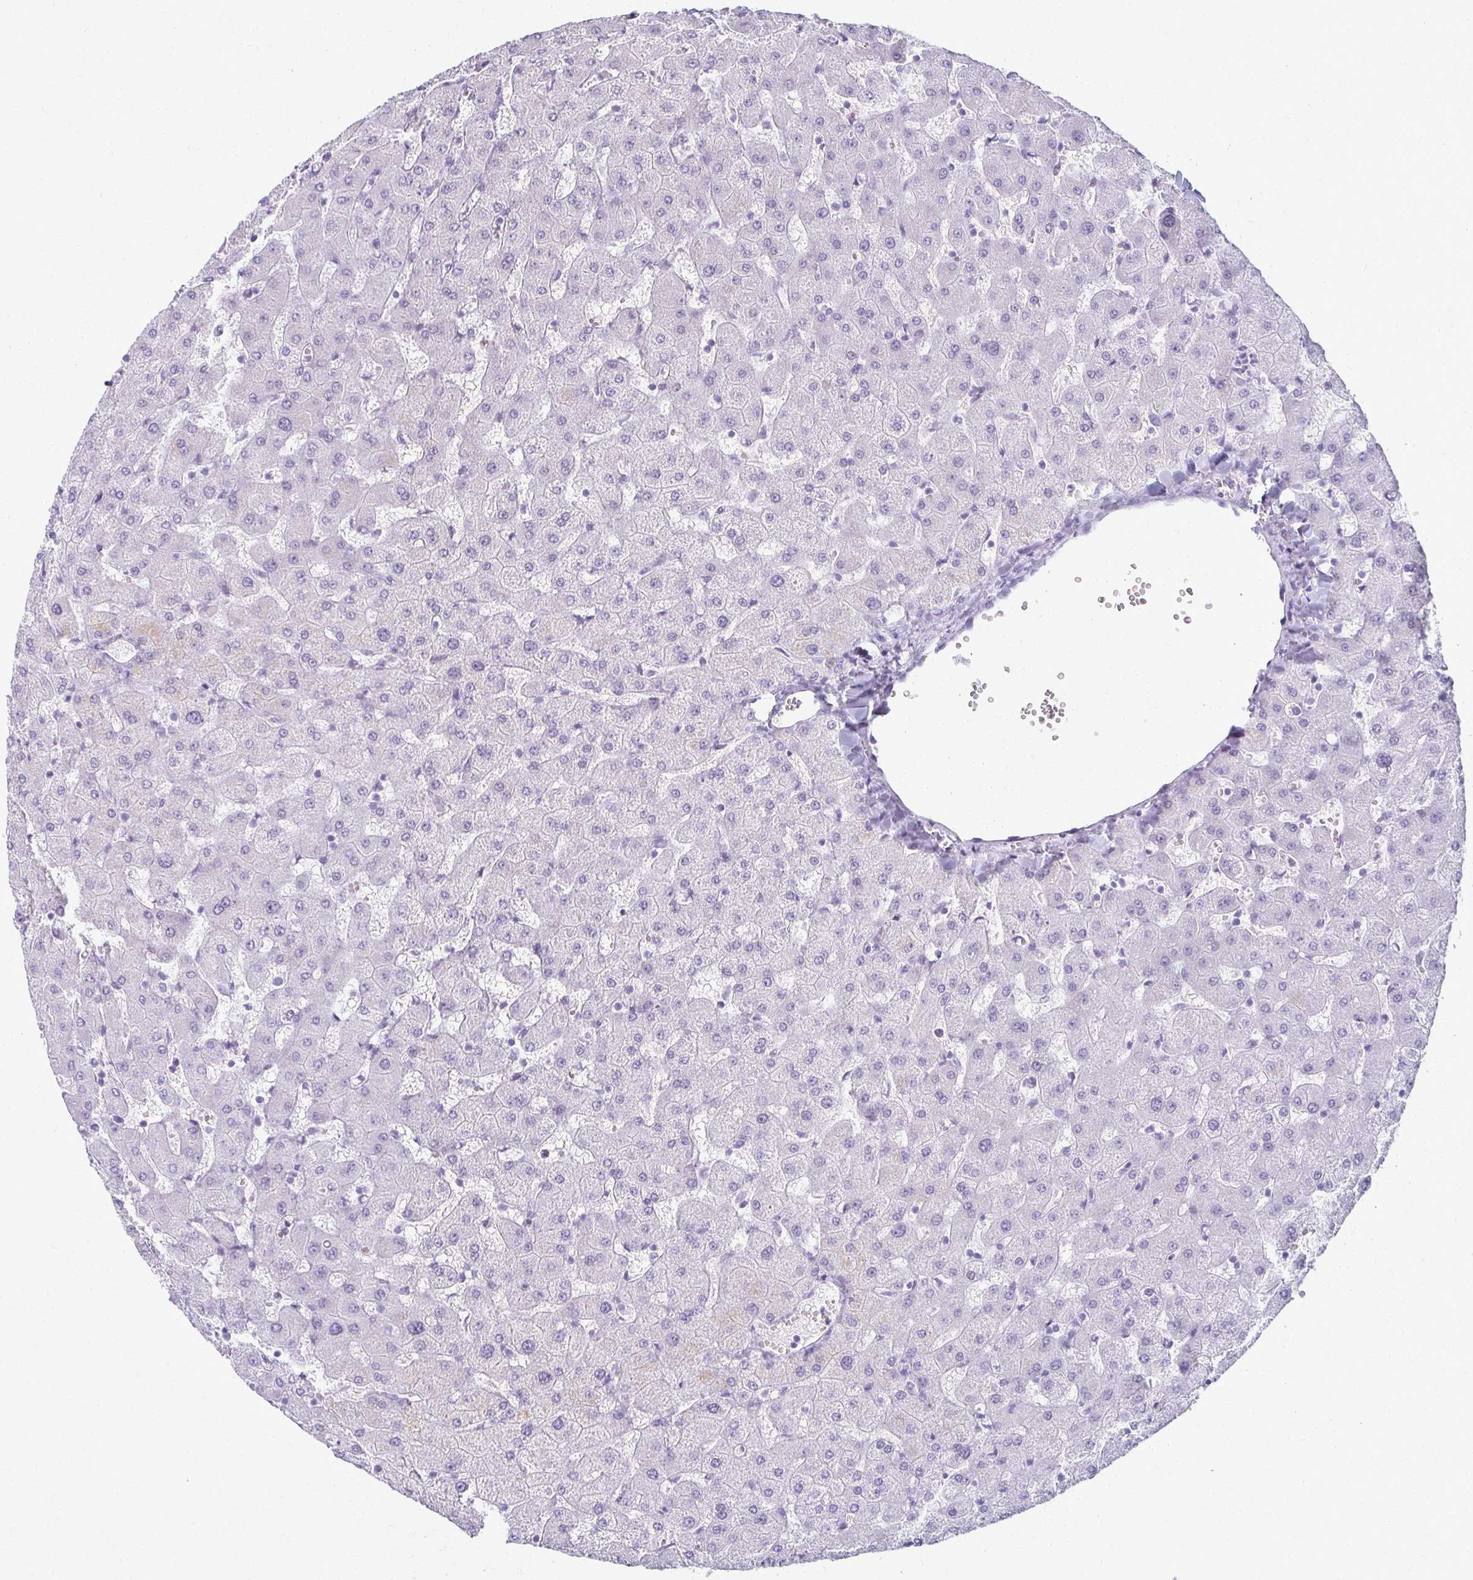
{"staining": {"intensity": "negative", "quantity": "none", "location": "none"}, "tissue": "liver", "cell_type": "Cholangiocytes", "image_type": "normal", "snomed": [{"axis": "morphology", "description": "Normal tissue, NOS"}, {"axis": "topography", "description": "Liver"}], "caption": "Benign liver was stained to show a protein in brown. There is no significant expression in cholangiocytes.", "gene": "MORC4", "patient": {"sex": "female", "age": 63}}